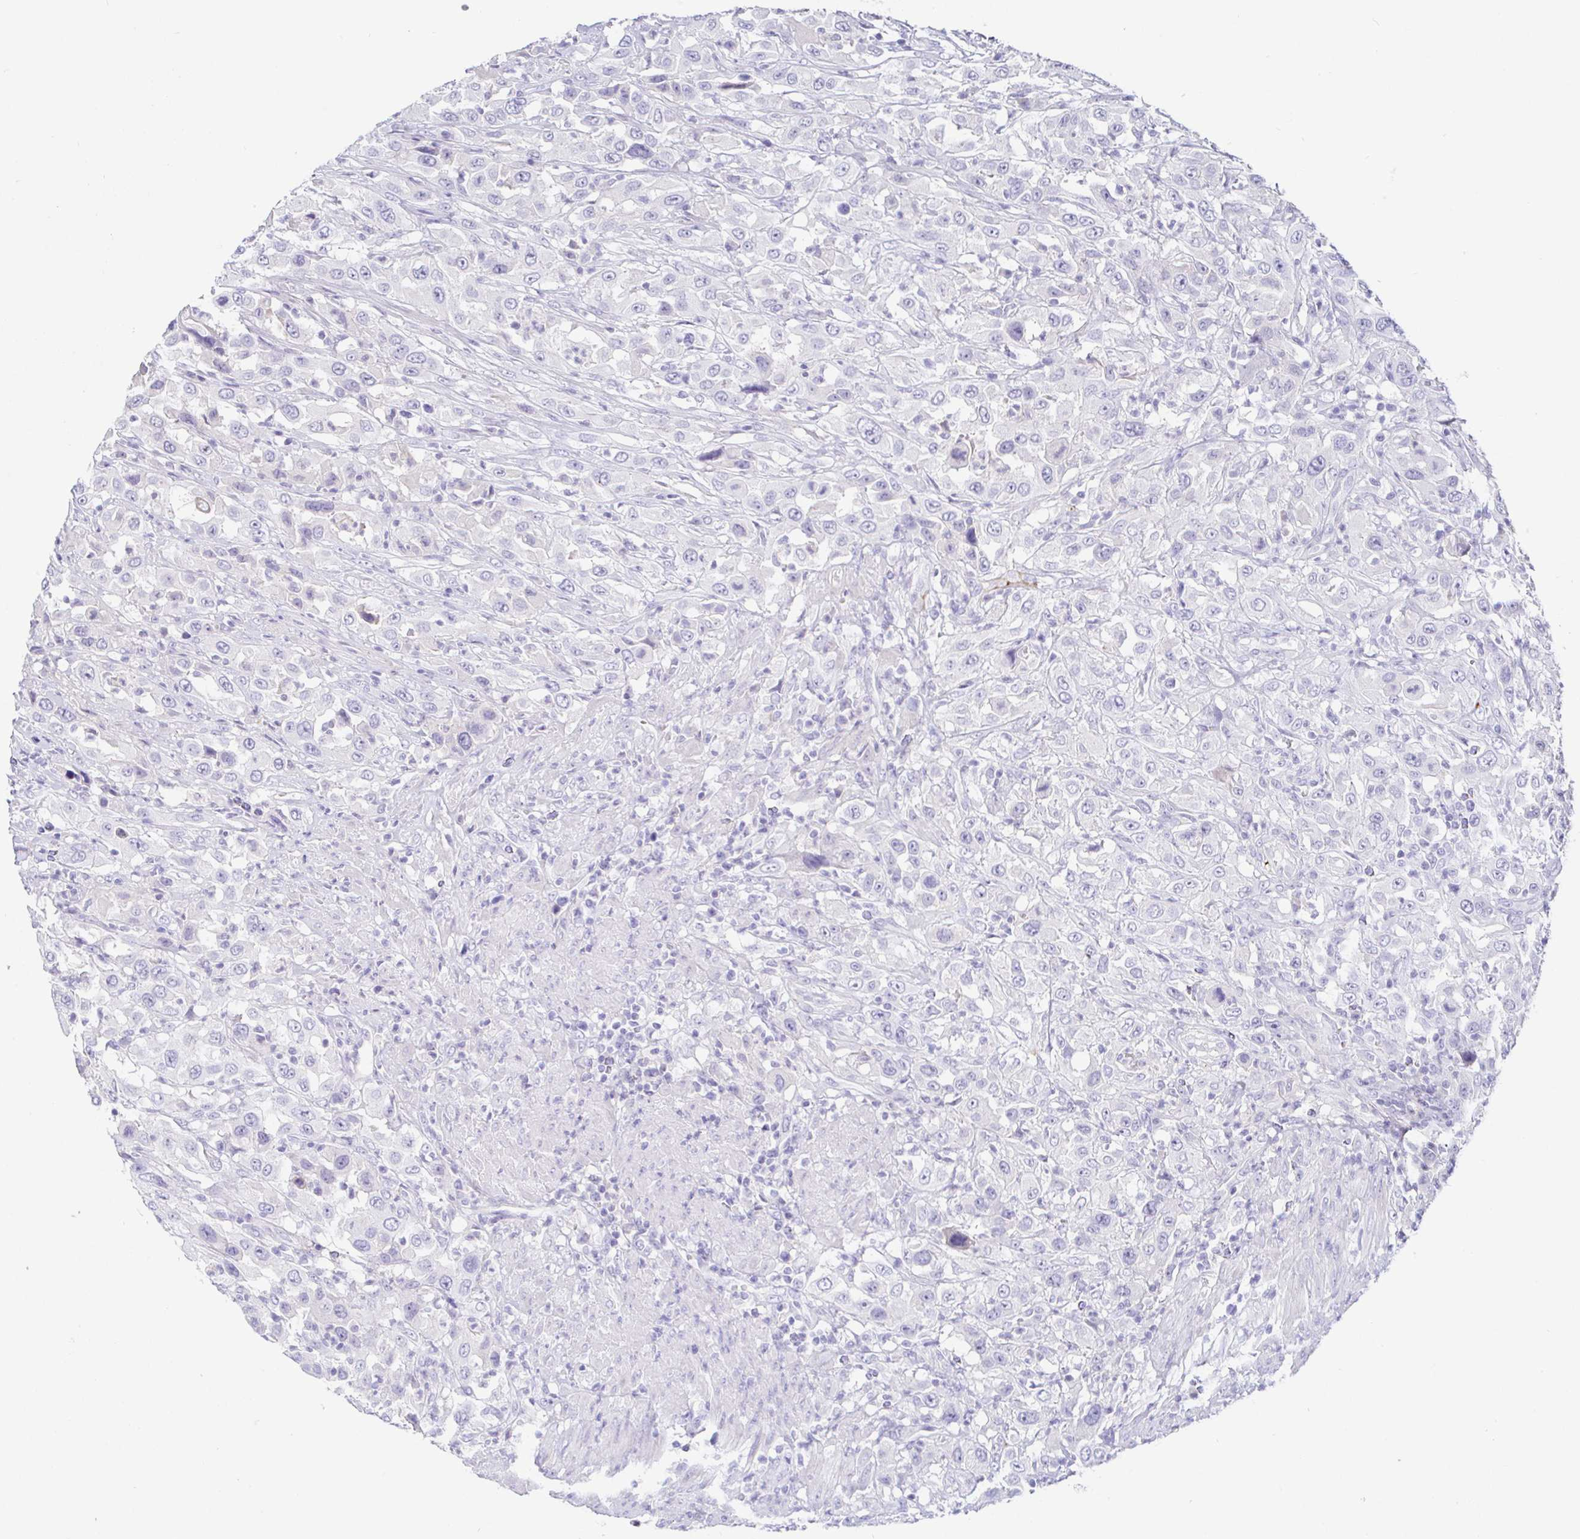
{"staining": {"intensity": "negative", "quantity": "none", "location": "none"}, "tissue": "urothelial cancer", "cell_type": "Tumor cells", "image_type": "cancer", "snomed": [{"axis": "morphology", "description": "Urothelial carcinoma, High grade"}, {"axis": "topography", "description": "Urinary bladder"}], "caption": "Urothelial cancer stained for a protein using immunohistochemistry (IHC) exhibits no expression tumor cells.", "gene": "SAA4", "patient": {"sex": "male", "age": 61}}